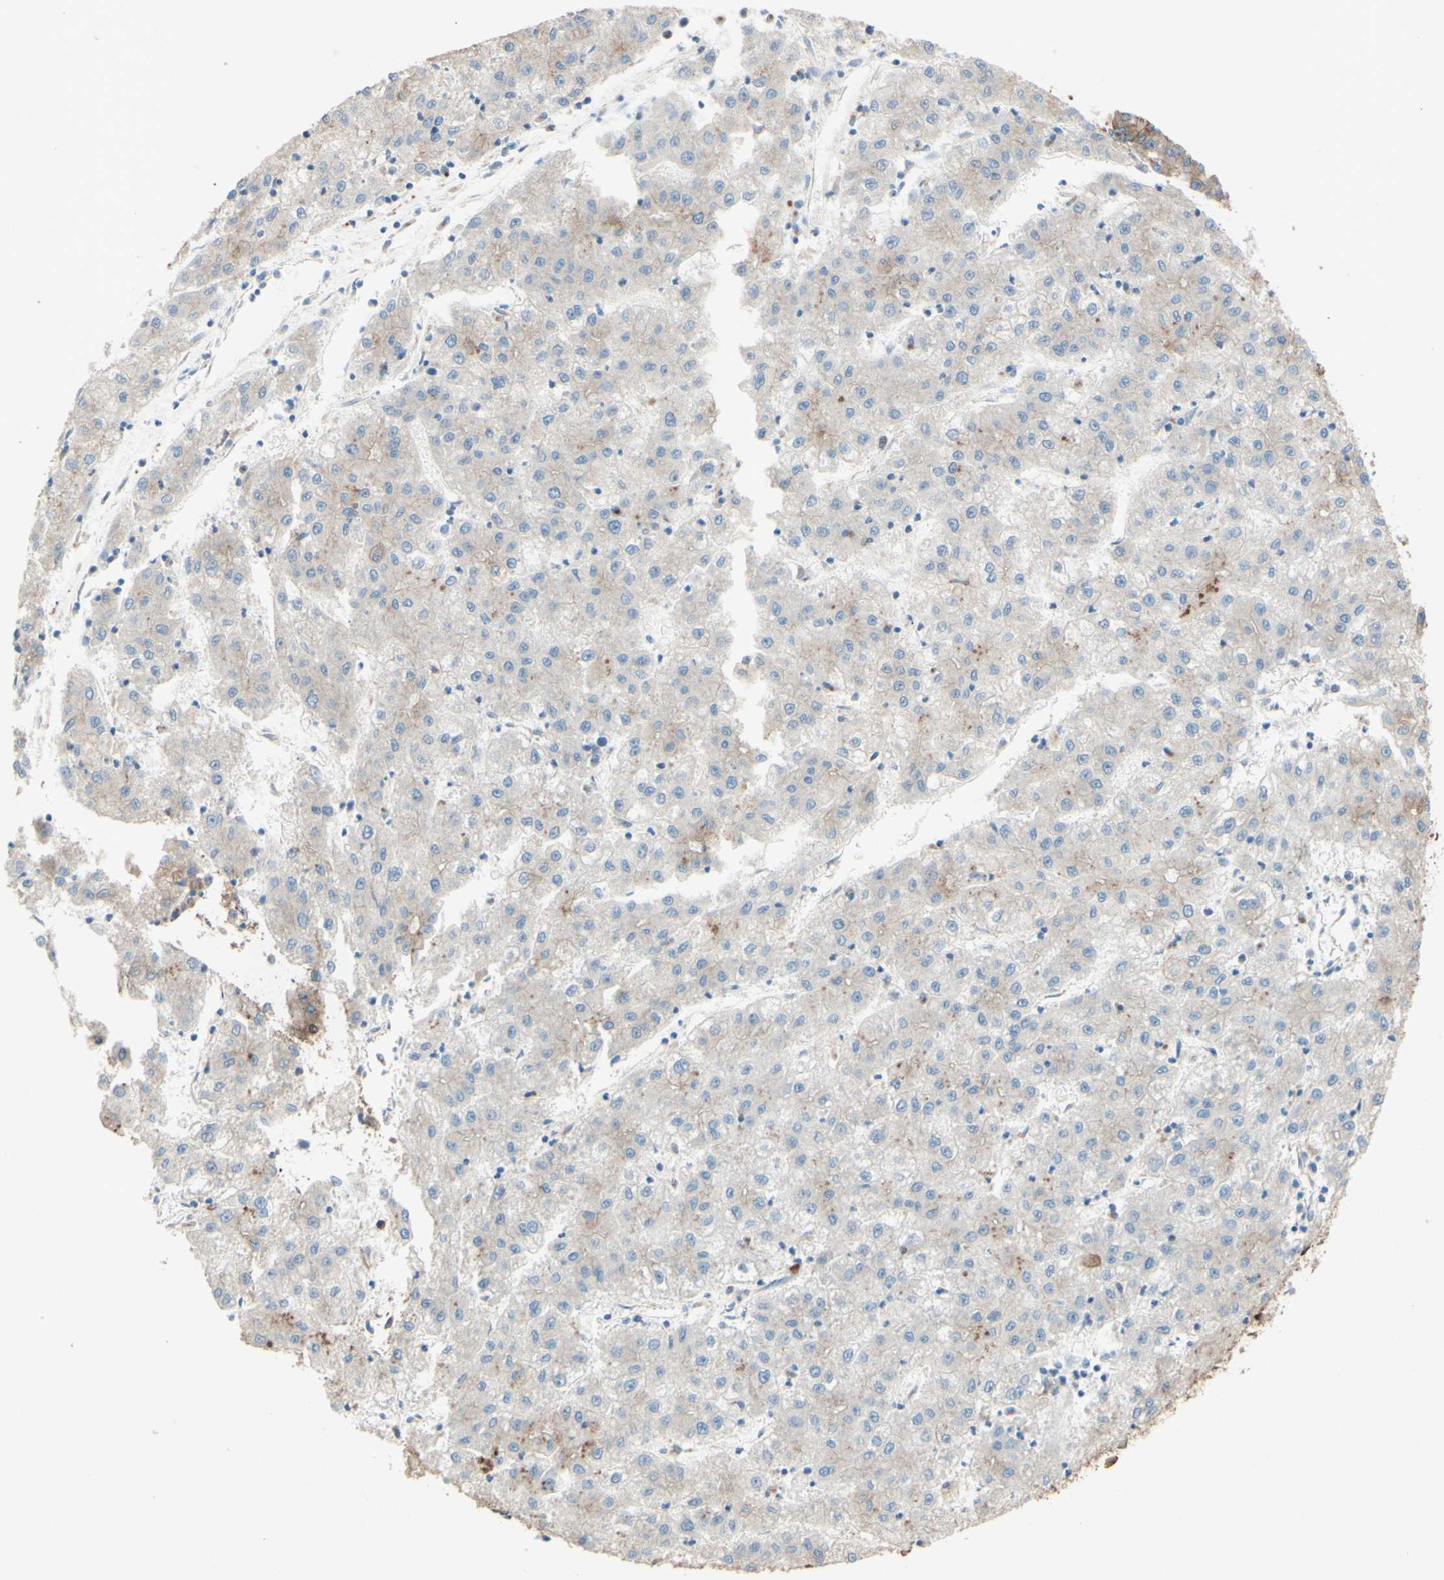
{"staining": {"intensity": "moderate", "quantity": "25%-75%", "location": "cytoplasmic/membranous"}, "tissue": "liver cancer", "cell_type": "Tumor cells", "image_type": "cancer", "snomed": [{"axis": "morphology", "description": "Carcinoma, Hepatocellular, NOS"}, {"axis": "topography", "description": "Liver"}], "caption": "The photomicrograph displays staining of liver cancer (hepatocellular carcinoma), revealing moderate cytoplasmic/membranous protein positivity (brown color) within tumor cells.", "gene": "MTM1", "patient": {"sex": "male", "age": 72}}